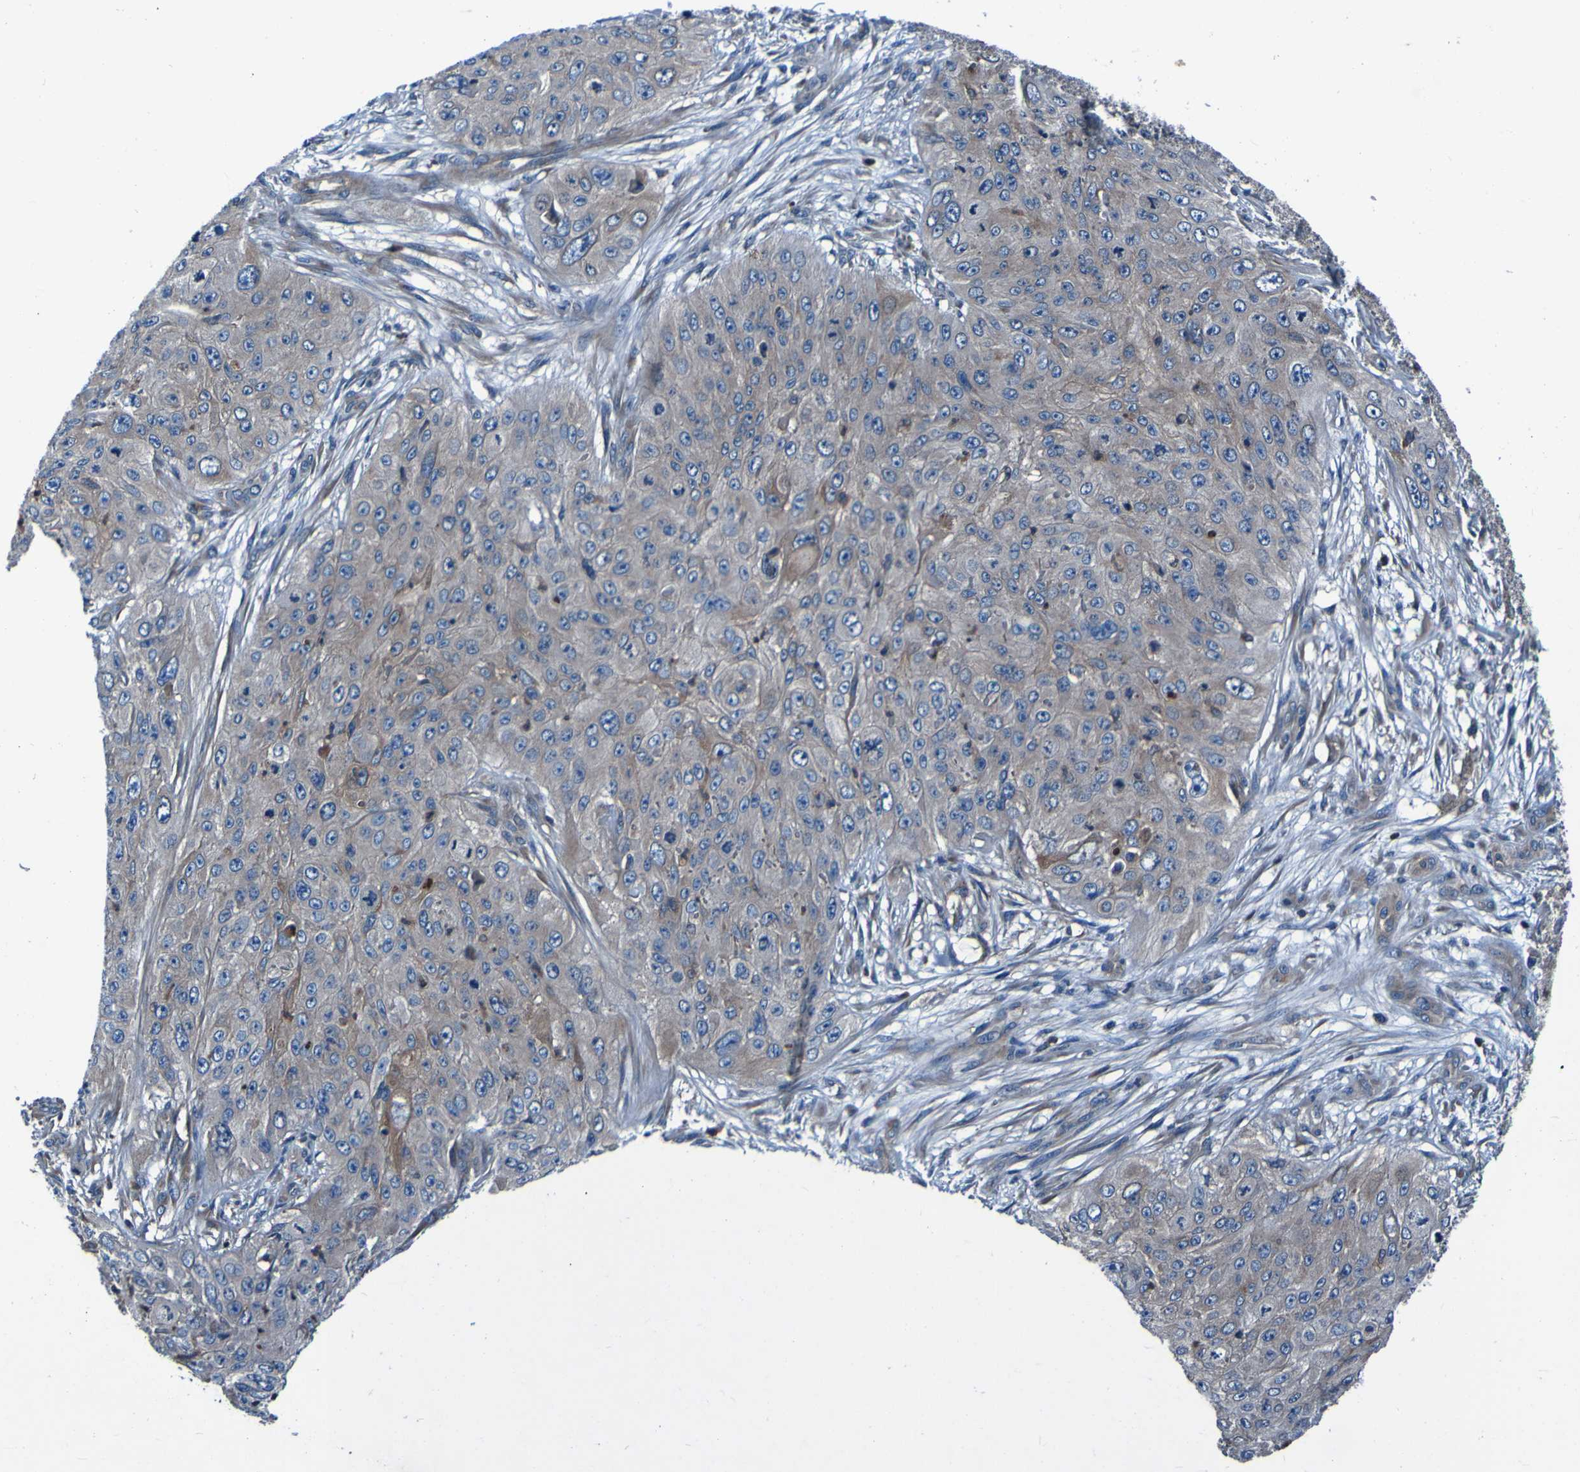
{"staining": {"intensity": "weak", "quantity": ">75%", "location": "cytoplasmic/membranous"}, "tissue": "skin cancer", "cell_type": "Tumor cells", "image_type": "cancer", "snomed": [{"axis": "morphology", "description": "Squamous cell carcinoma, NOS"}, {"axis": "topography", "description": "Skin"}], "caption": "This photomicrograph demonstrates IHC staining of skin cancer, with low weak cytoplasmic/membranous staining in approximately >75% of tumor cells.", "gene": "RAB5B", "patient": {"sex": "female", "age": 80}}